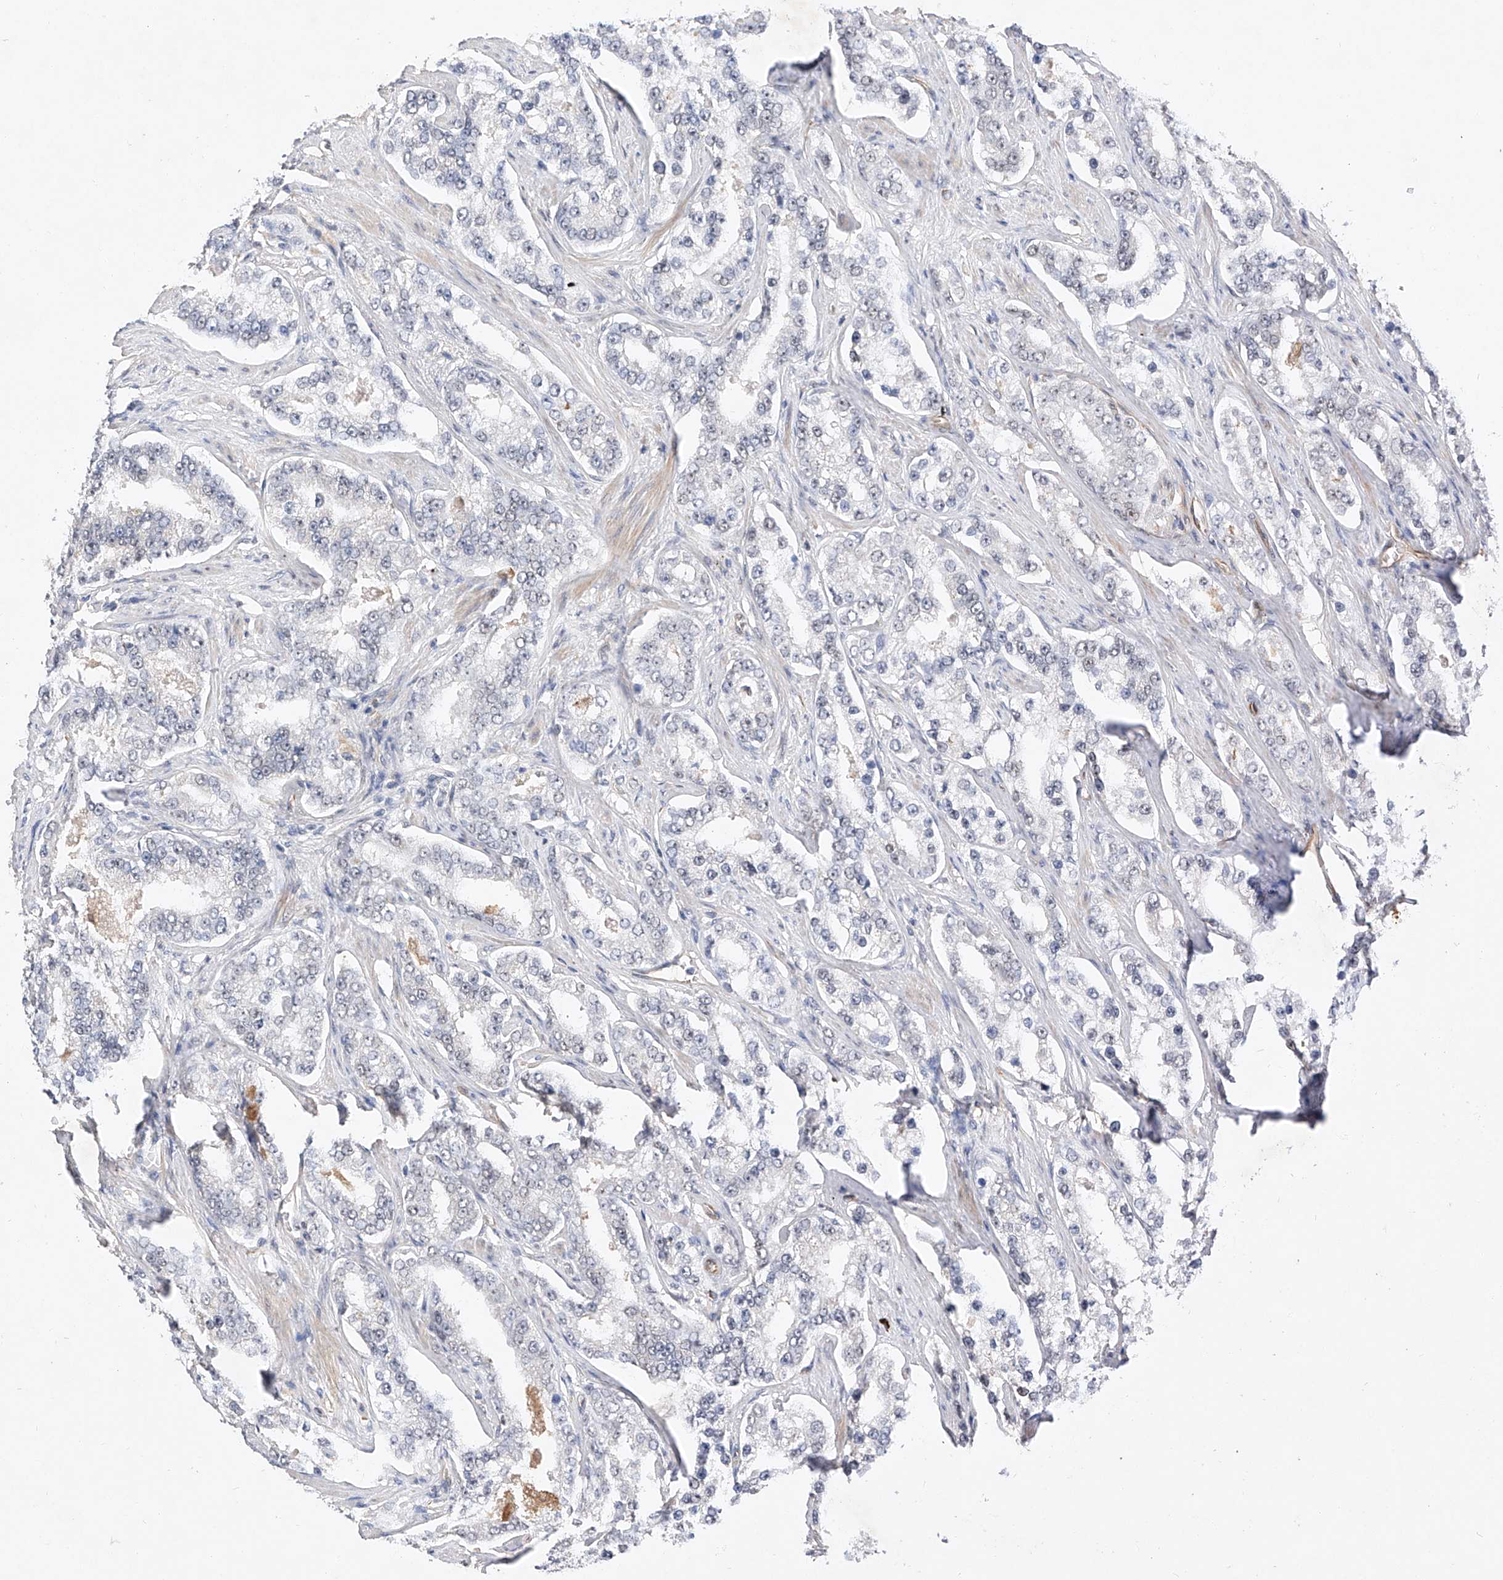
{"staining": {"intensity": "negative", "quantity": "none", "location": "none"}, "tissue": "prostate cancer", "cell_type": "Tumor cells", "image_type": "cancer", "snomed": [{"axis": "morphology", "description": "Normal tissue, NOS"}, {"axis": "morphology", "description": "Adenocarcinoma, High grade"}, {"axis": "topography", "description": "Prostate"}], "caption": "DAB immunohistochemical staining of human adenocarcinoma (high-grade) (prostate) exhibits no significant expression in tumor cells.", "gene": "AMD1", "patient": {"sex": "male", "age": 83}}